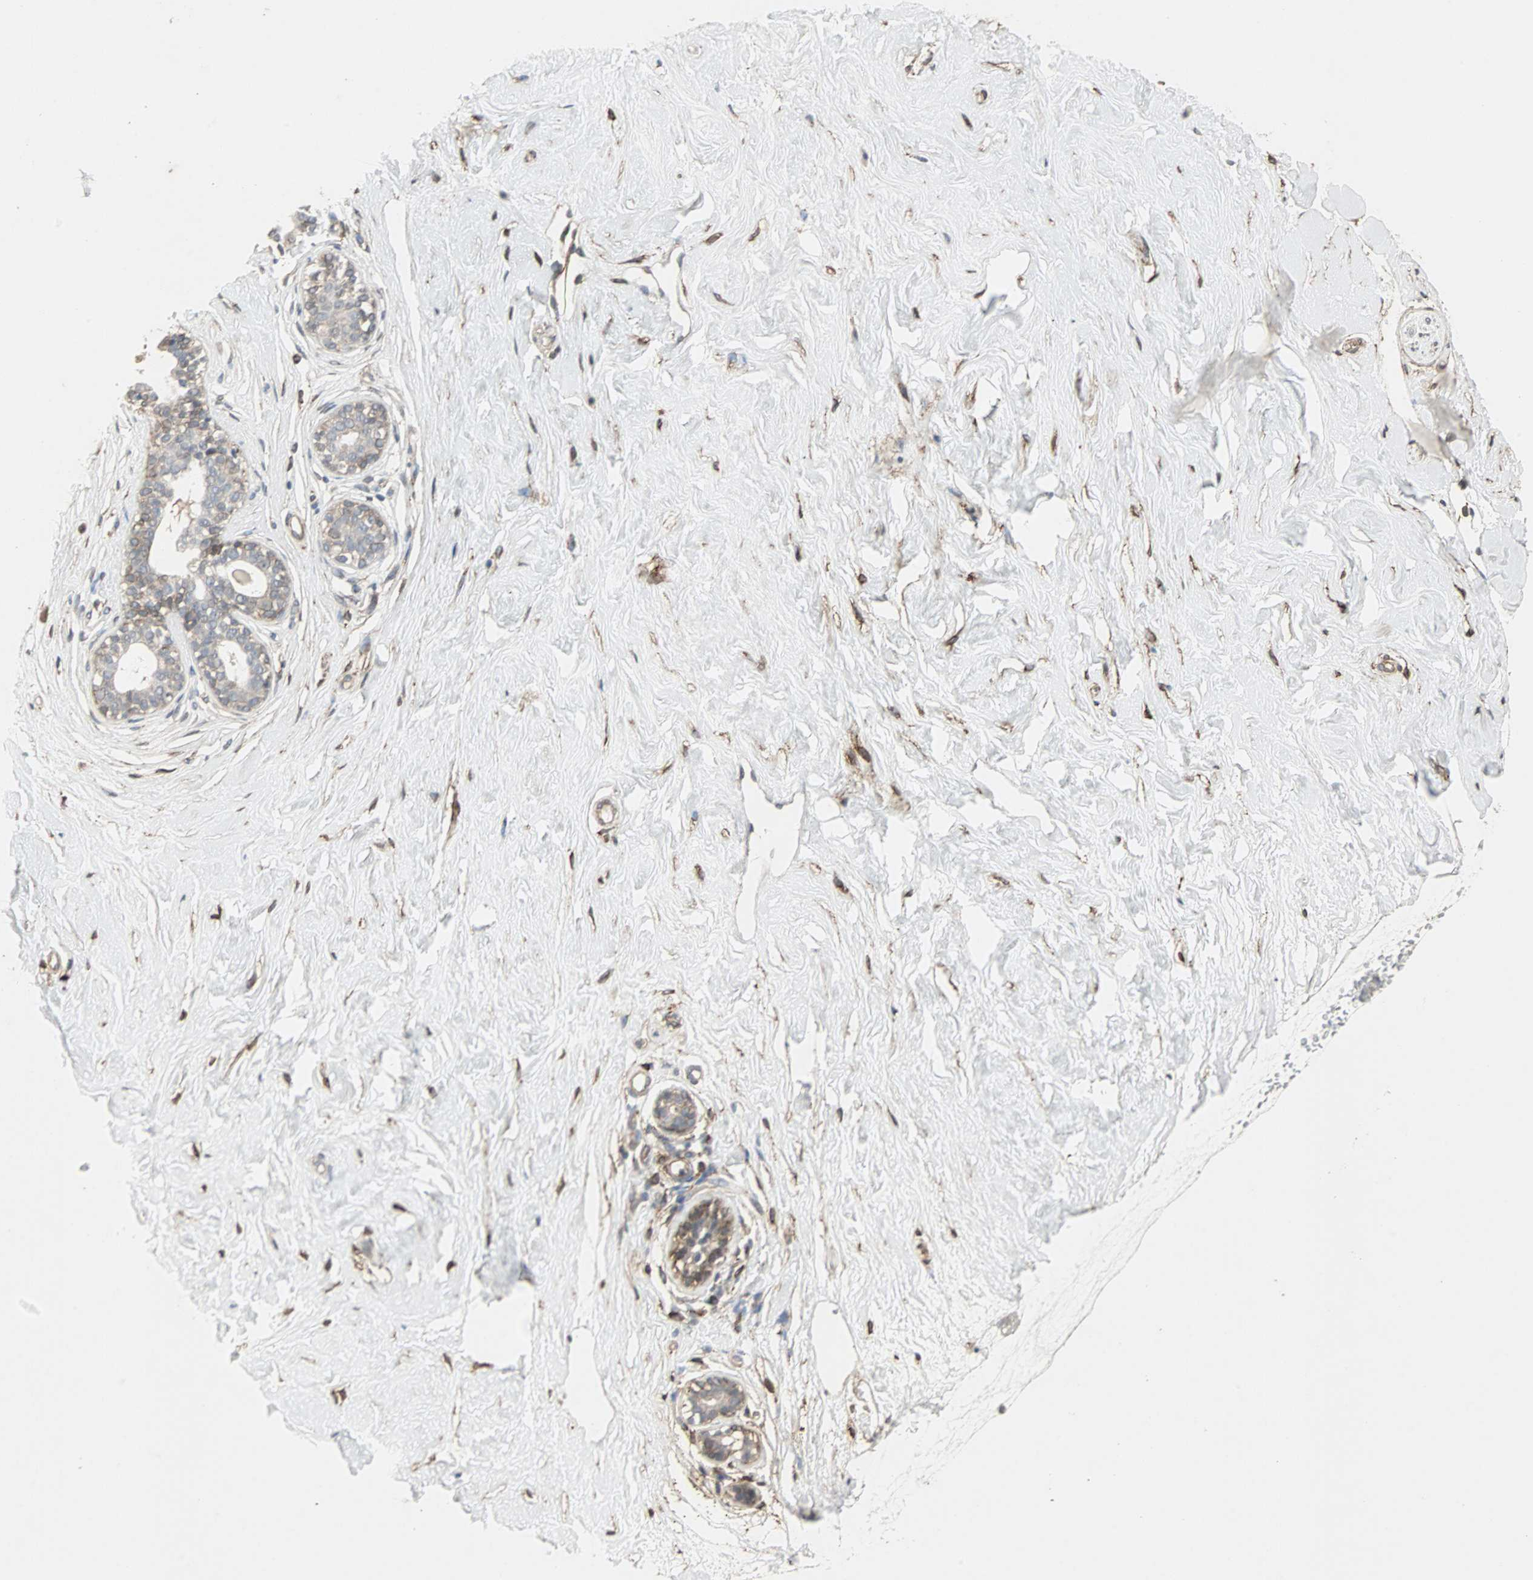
{"staining": {"intensity": "negative", "quantity": "none", "location": "none"}, "tissue": "breast", "cell_type": "Adipocytes", "image_type": "normal", "snomed": [{"axis": "morphology", "description": "Normal tissue, NOS"}, {"axis": "topography", "description": "Breast"}], "caption": "Breast stained for a protein using immunohistochemistry displays no positivity adipocytes.", "gene": "TRPV4", "patient": {"sex": "female", "age": 23}}